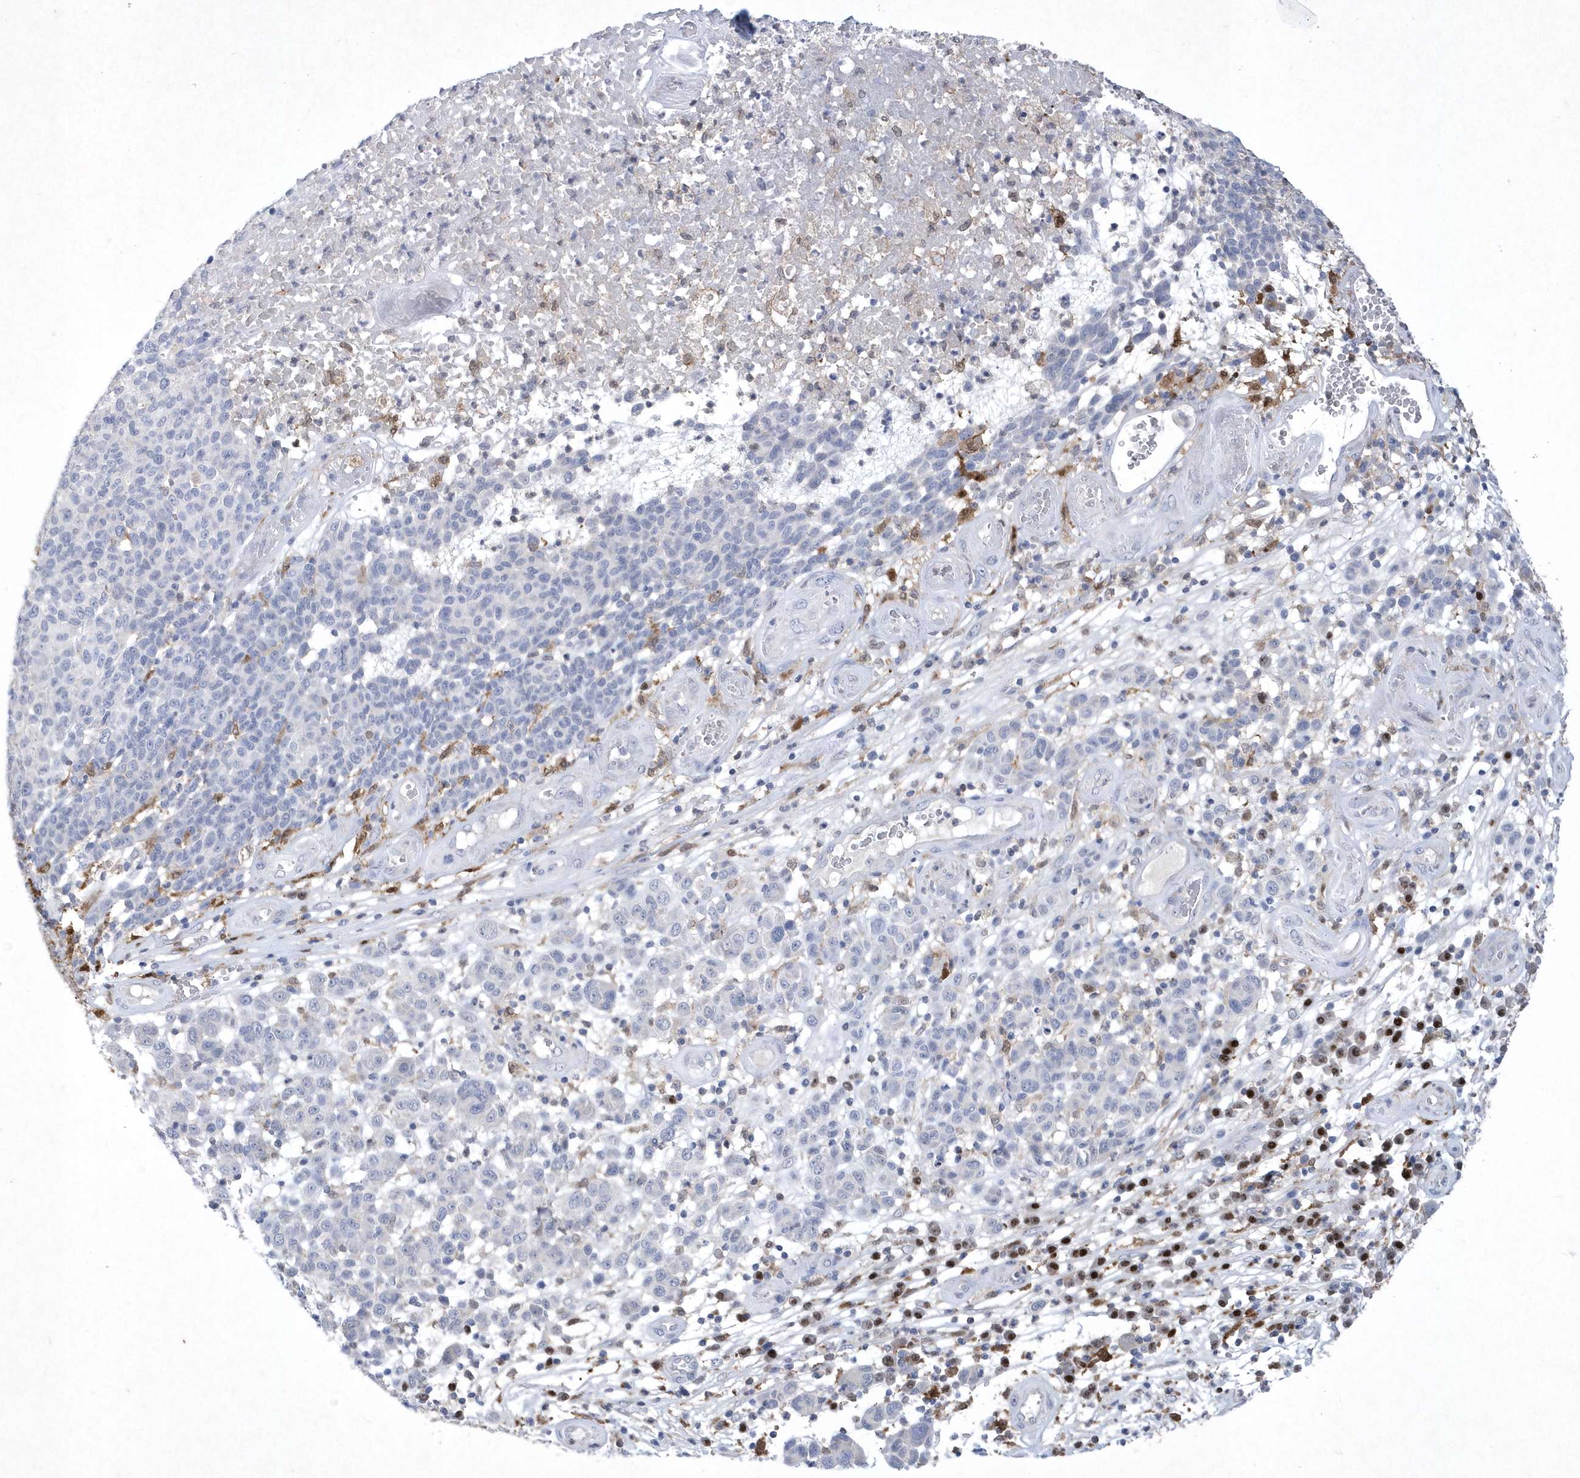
{"staining": {"intensity": "negative", "quantity": "none", "location": "none"}, "tissue": "melanoma", "cell_type": "Tumor cells", "image_type": "cancer", "snomed": [{"axis": "morphology", "description": "Malignant melanoma, NOS"}, {"axis": "topography", "description": "Skin"}], "caption": "An image of malignant melanoma stained for a protein exhibits no brown staining in tumor cells.", "gene": "BHLHA15", "patient": {"sex": "male", "age": 49}}